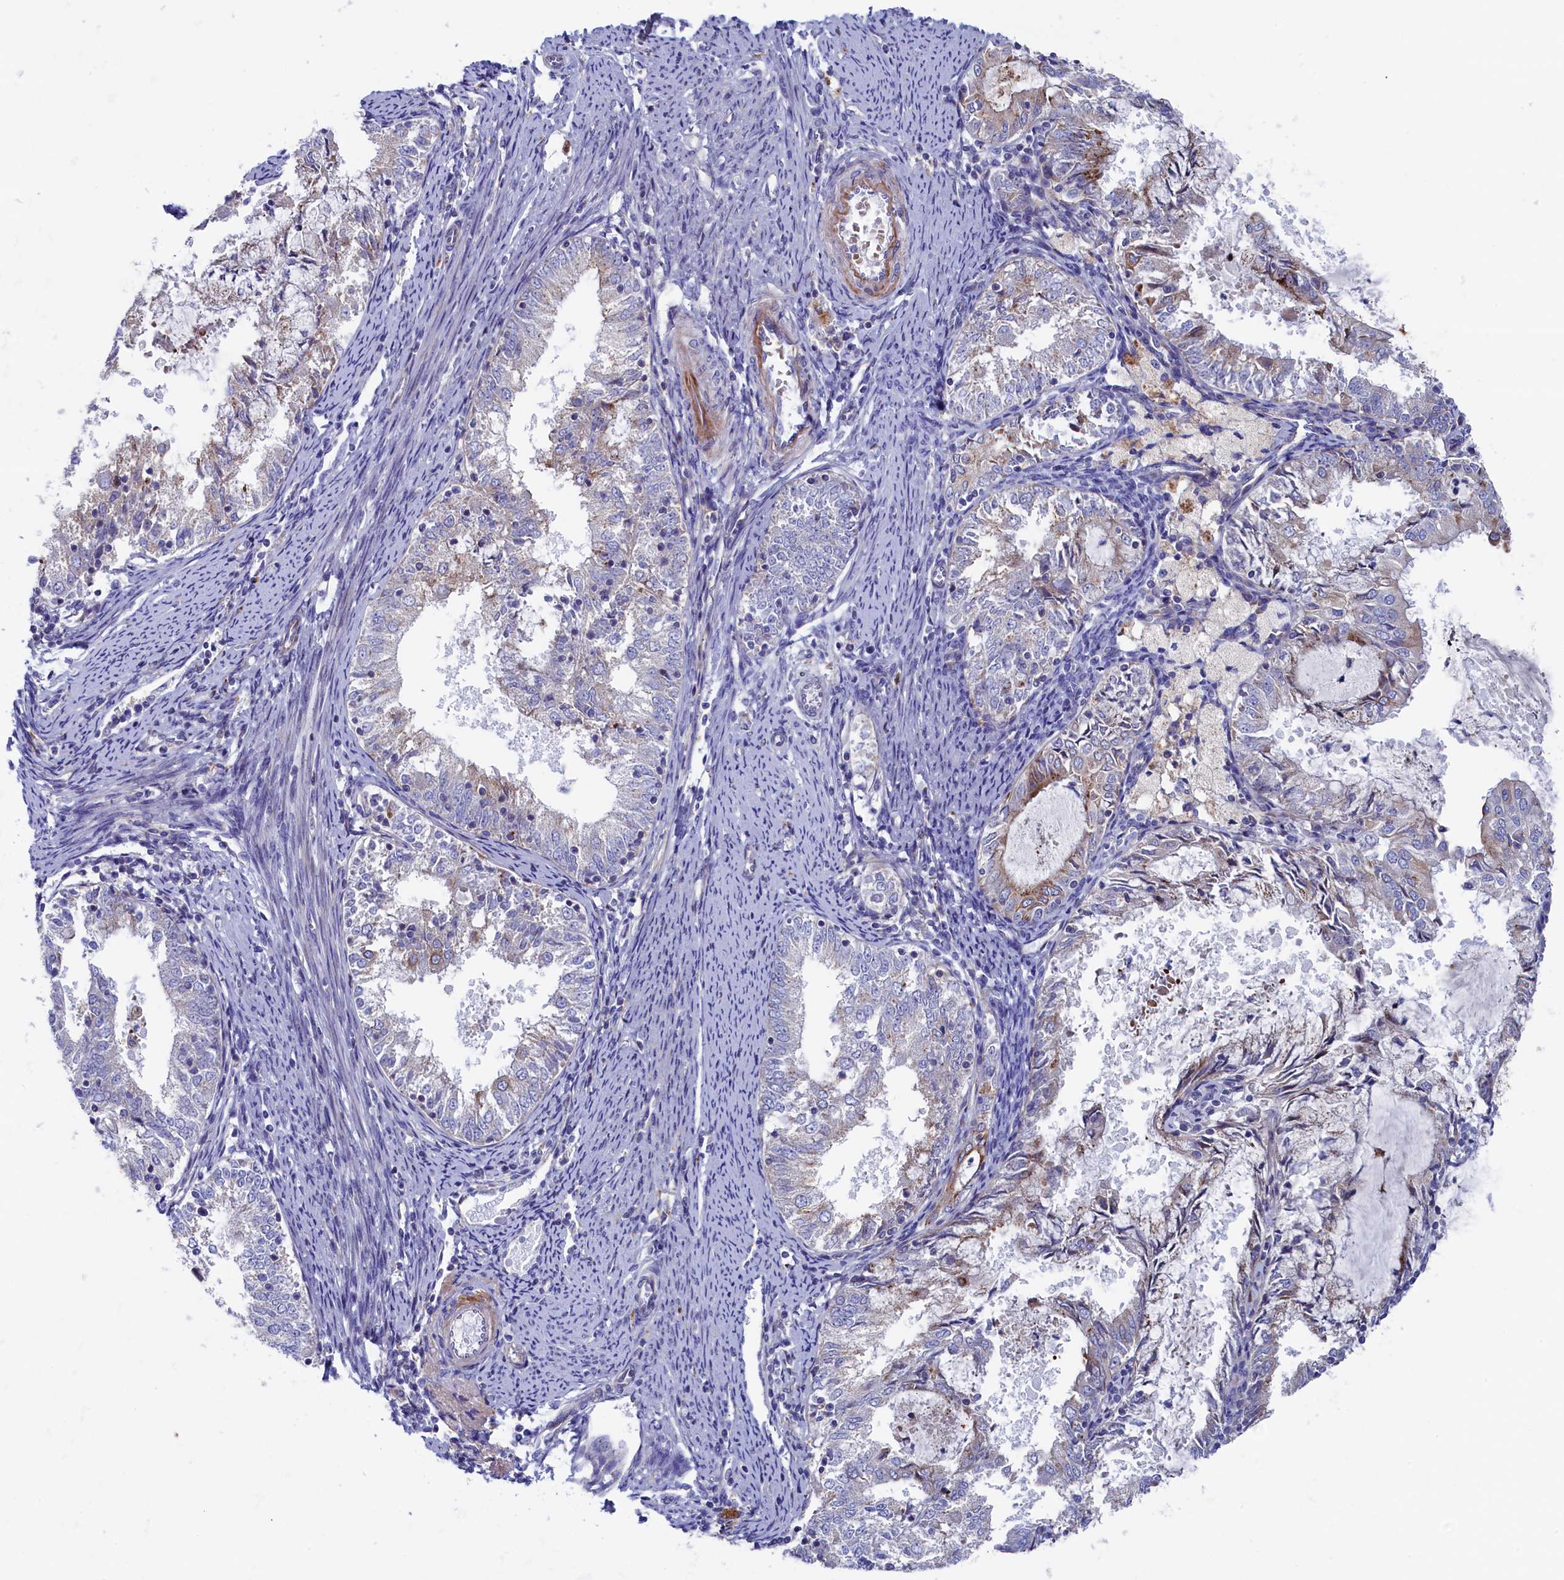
{"staining": {"intensity": "weak", "quantity": "<25%", "location": "cytoplasmic/membranous"}, "tissue": "endometrial cancer", "cell_type": "Tumor cells", "image_type": "cancer", "snomed": [{"axis": "morphology", "description": "Adenocarcinoma, NOS"}, {"axis": "topography", "description": "Endometrium"}], "caption": "A histopathology image of human endometrial cancer (adenocarcinoma) is negative for staining in tumor cells.", "gene": "NUDT7", "patient": {"sex": "female", "age": 57}}